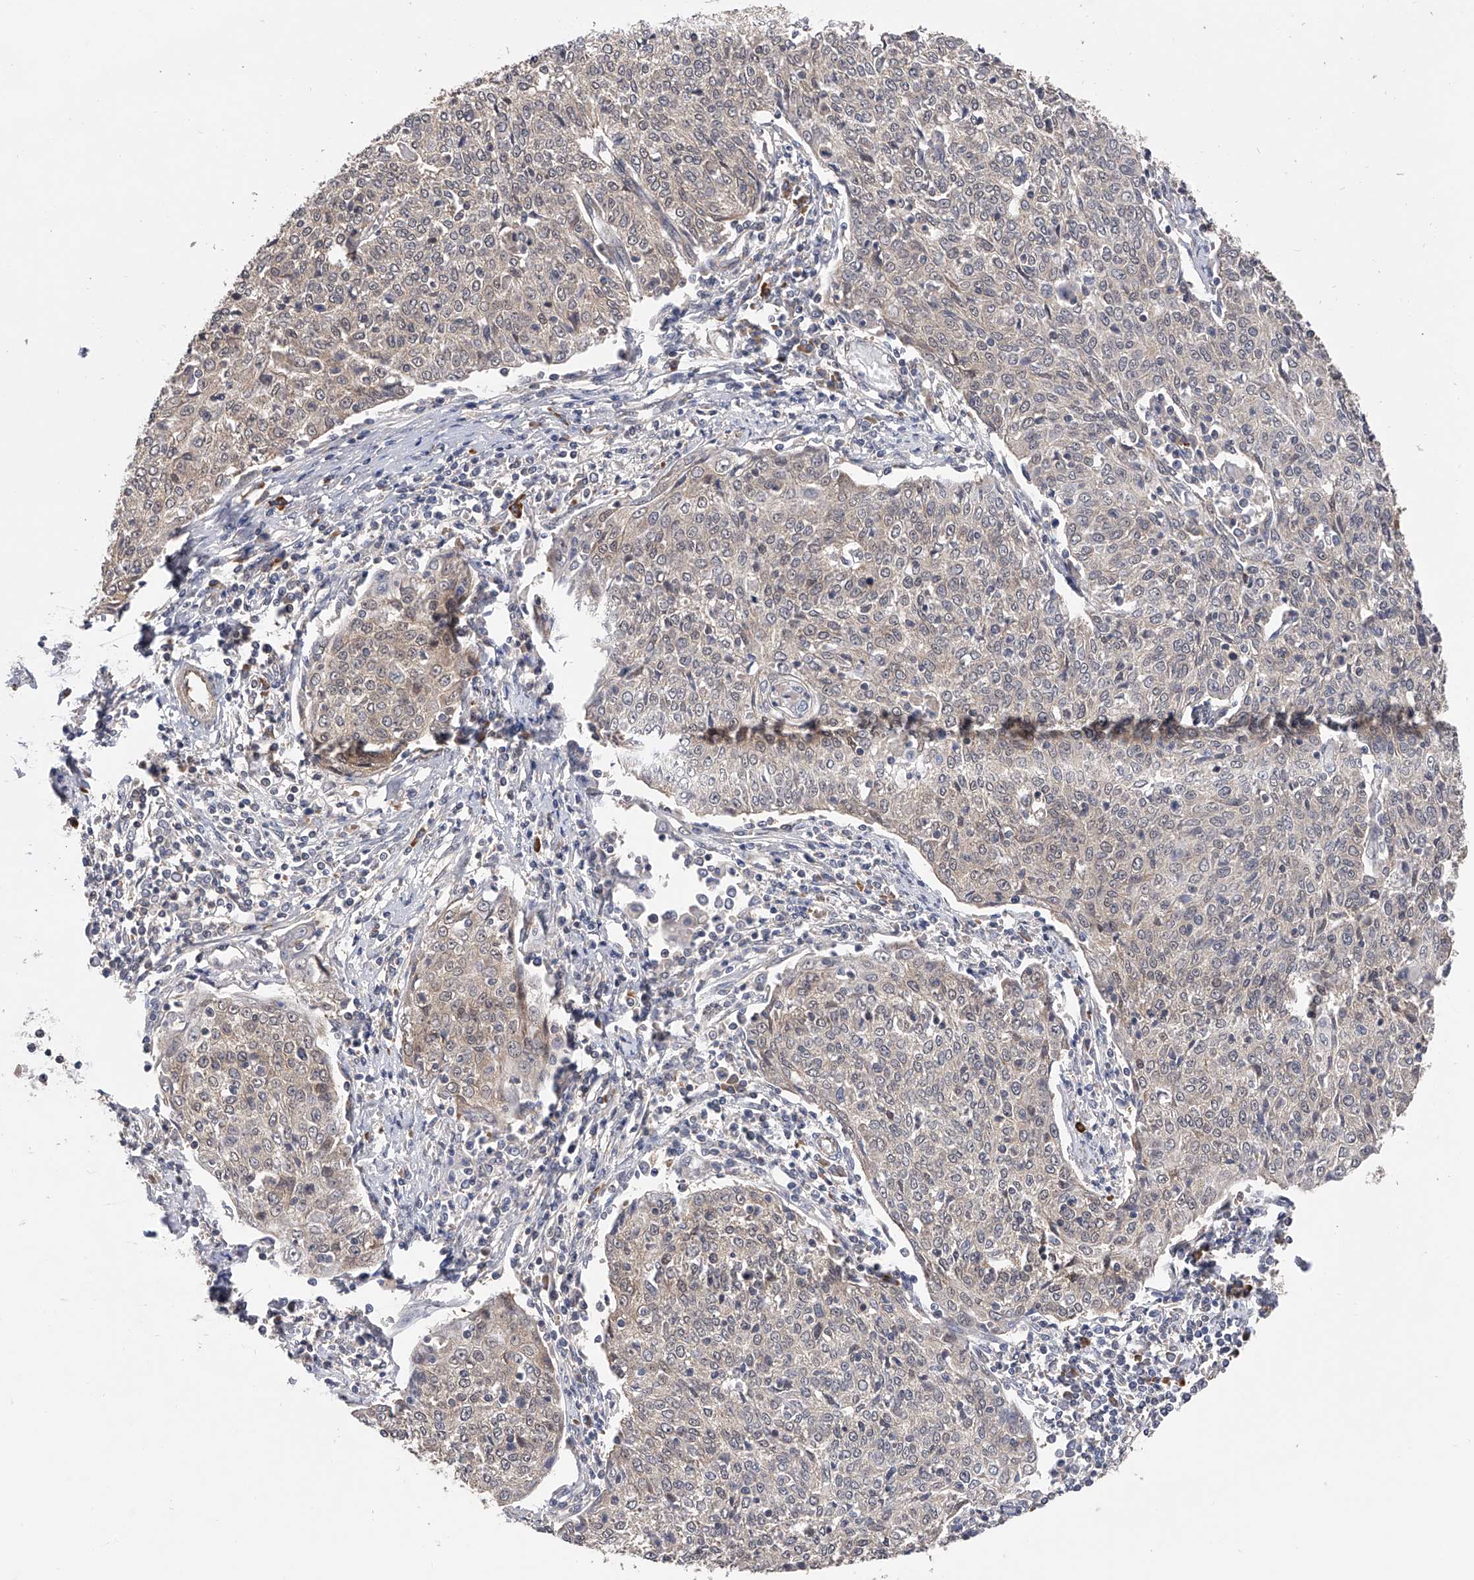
{"staining": {"intensity": "negative", "quantity": "none", "location": "none"}, "tissue": "cervical cancer", "cell_type": "Tumor cells", "image_type": "cancer", "snomed": [{"axis": "morphology", "description": "Squamous cell carcinoma, NOS"}, {"axis": "topography", "description": "Cervix"}], "caption": "Immunohistochemical staining of cervical squamous cell carcinoma displays no significant staining in tumor cells.", "gene": "CFAP298", "patient": {"sex": "female", "age": 48}}